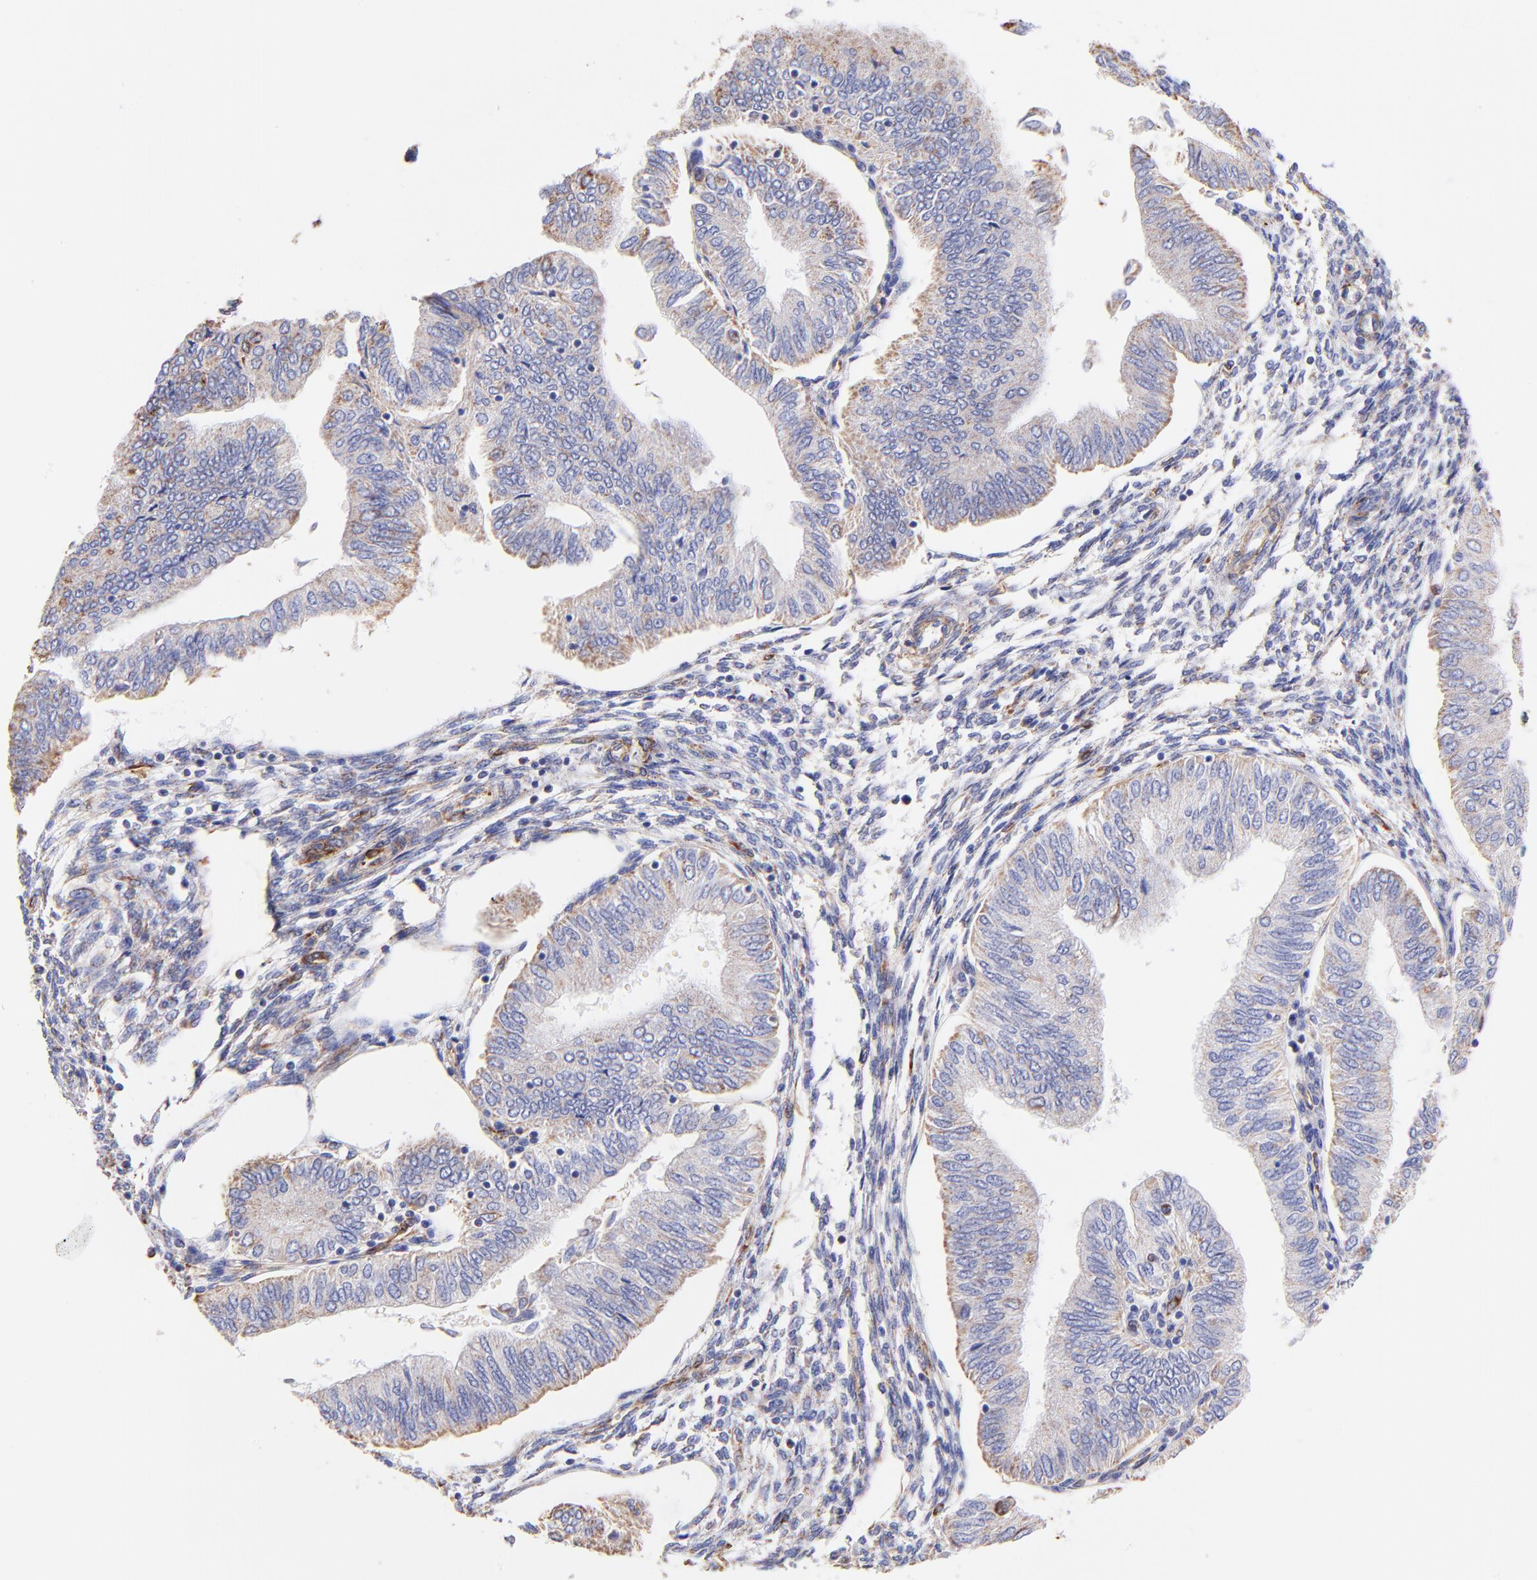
{"staining": {"intensity": "weak", "quantity": ">75%", "location": "cytoplasmic/membranous"}, "tissue": "endometrial cancer", "cell_type": "Tumor cells", "image_type": "cancer", "snomed": [{"axis": "morphology", "description": "Adenocarcinoma, NOS"}, {"axis": "topography", "description": "Endometrium"}], "caption": "A high-resolution image shows IHC staining of endometrial cancer (adenocarcinoma), which shows weak cytoplasmic/membranous staining in approximately >75% of tumor cells. Using DAB (3,3'-diaminobenzidine) (brown) and hematoxylin (blue) stains, captured at high magnification using brightfield microscopy.", "gene": "SPARC", "patient": {"sex": "female", "age": 51}}